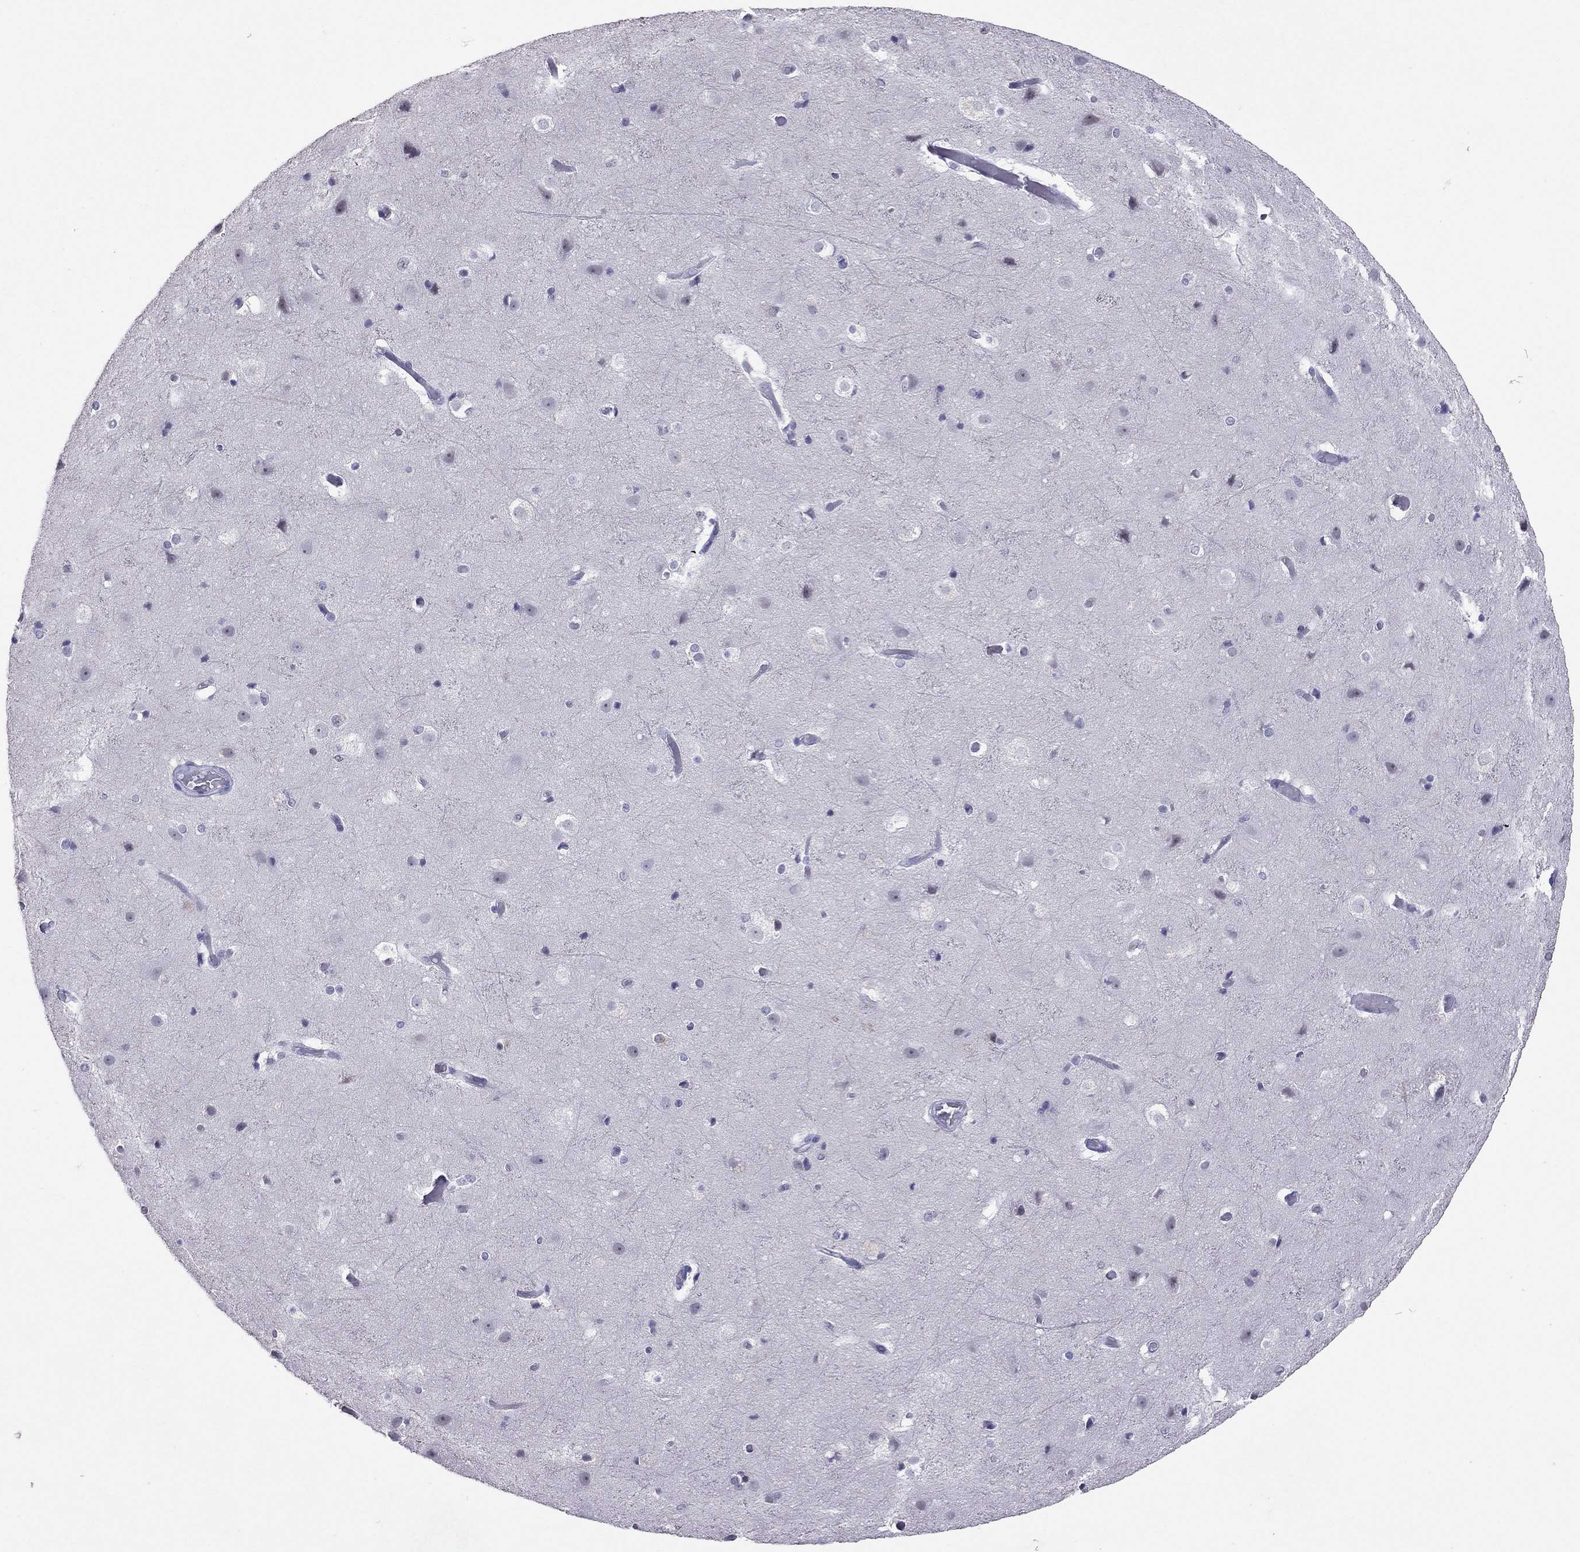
{"staining": {"intensity": "negative", "quantity": "none", "location": "none"}, "tissue": "cerebral cortex", "cell_type": "Endothelial cells", "image_type": "normal", "snomed": [{"axis": "morphology", "description": "Normal tissue, NOS"}, {"axis": "topography", "description": "Cerebral cortex"}], "caption": "There is no significant staining in endothelial cells of cerebral cortex. (DAB IHC, high magnification).", "gene": "JHY", "patient": {"sex": "female", "age": 52}}